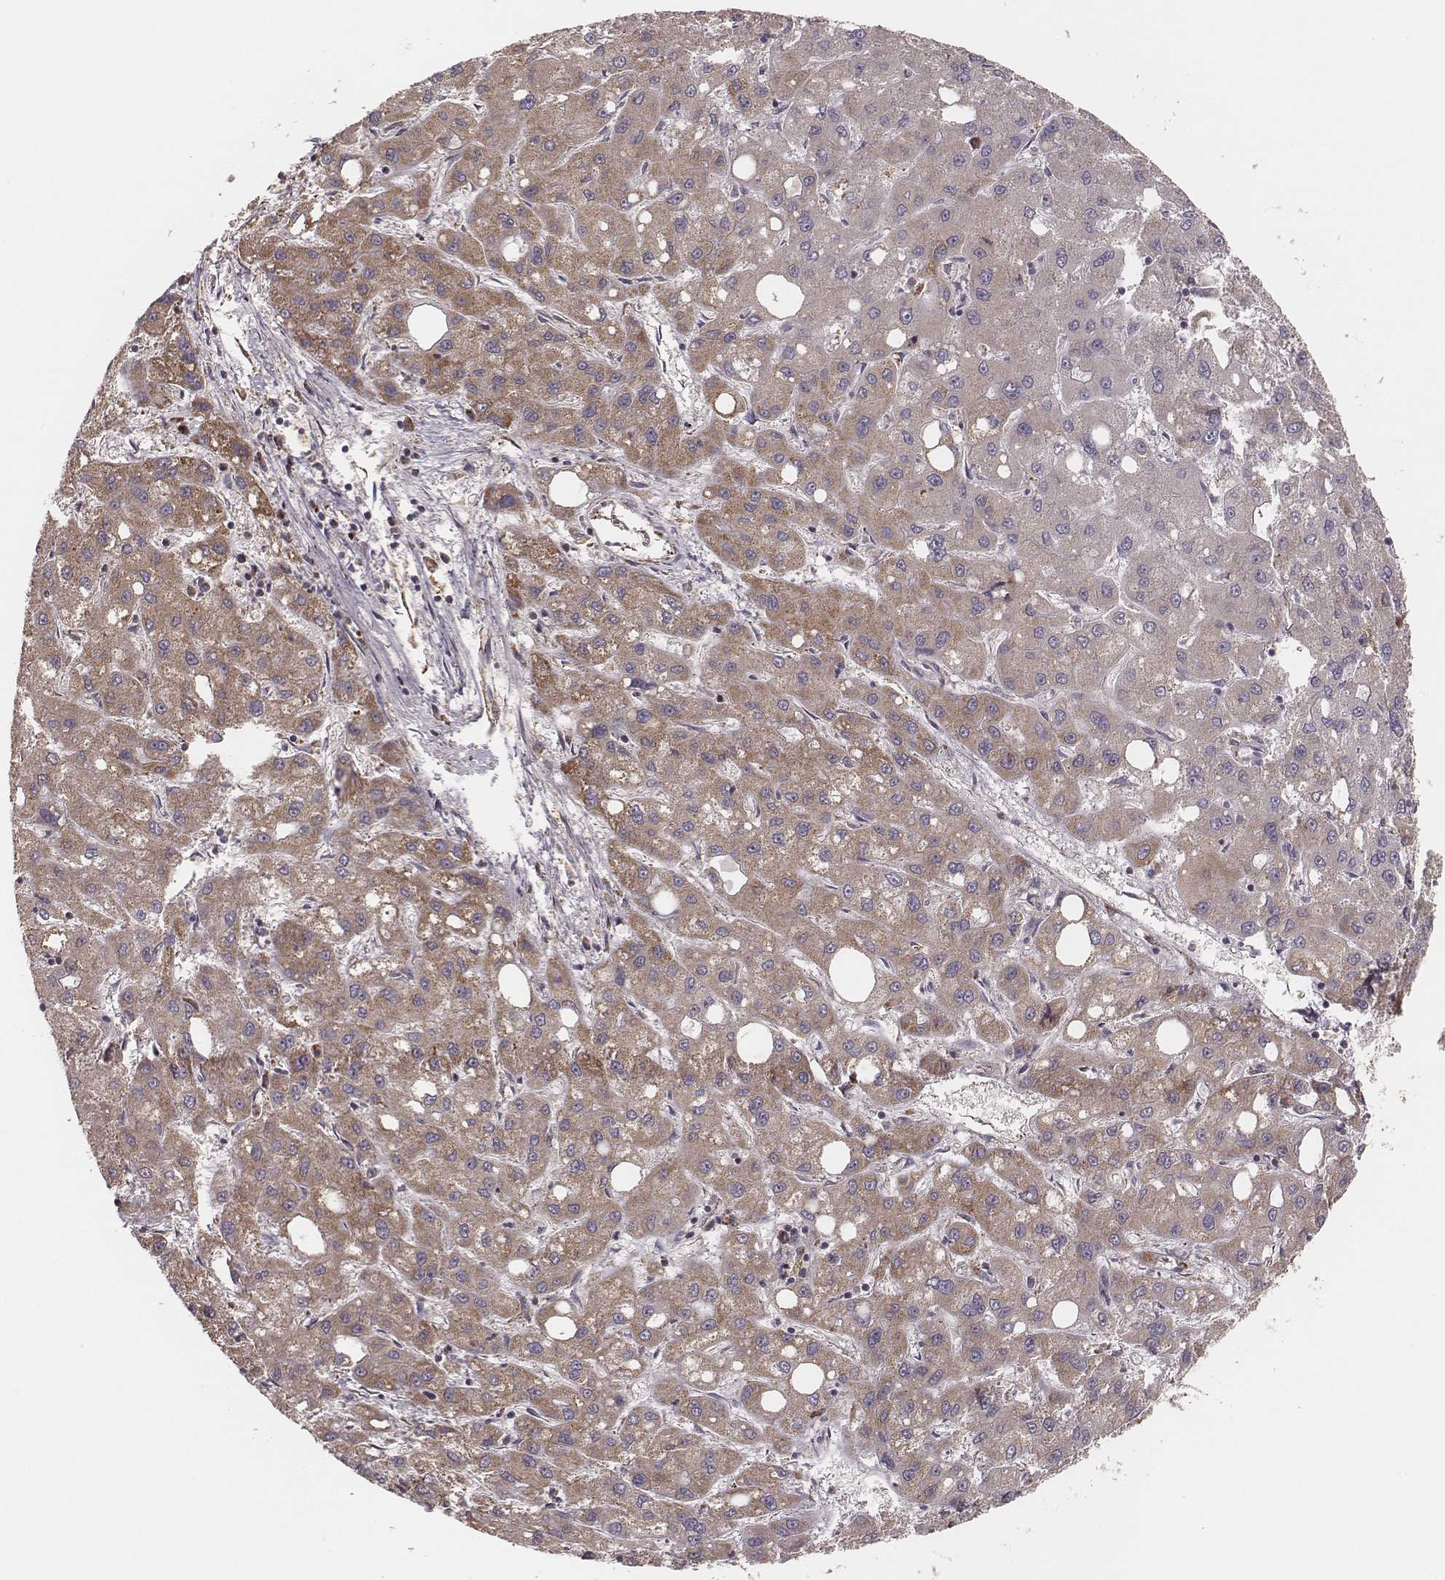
{"staining": {"intensity": "moderate", "quantity": ">75%", "location": "cytoplasmic/membranous"}, "tissue": "liver cancer", "cell_type": "Tumor cells", "image_type": "cancer", "snomed": [{"axis": "morphology", "description": "Carcinoma, Hepatocellular, NOS"}, {"axis": "topography", "description": "Liver"}], "caption": "Approximately >75% of tumor cells in human hepatocellular carcinoma (liver) display moderate cytoplasmic/membranous protein expression as visualized by brown immunohistochemical staining.", "gene": "TUFM", "patient": {"sex": "male", "age": 73}}